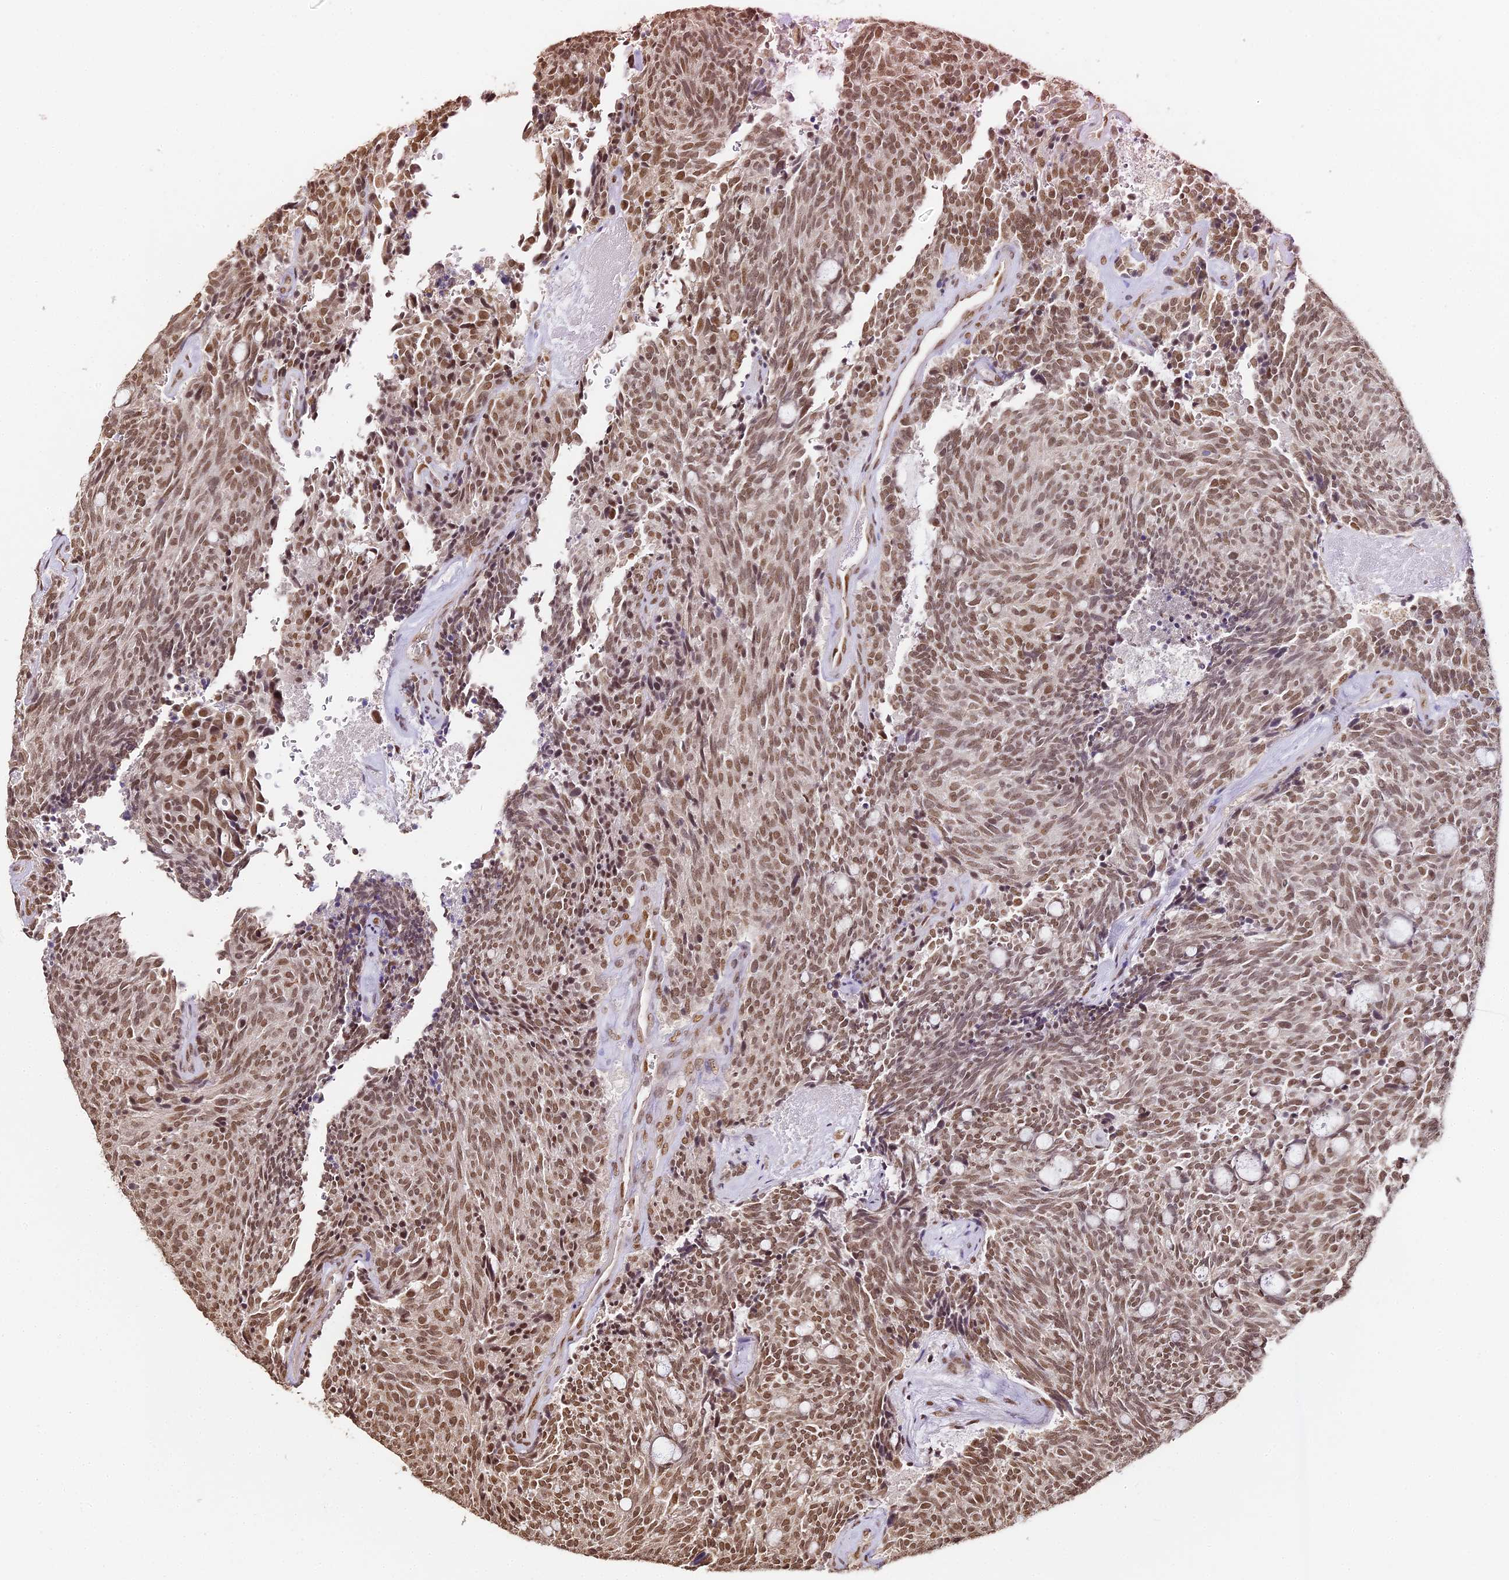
{"staining": {"intensity": "moderate", "quantity": ">75%", "location": "nuclear"}, "tissue": "carcinoid", "cell_type": "Tumor cells", "image_type": "cancer", "snomed": [{"axis": "morphology", "description": "Carcinoid, malignant, NOS"}, {"axis": "topography", "description": "Pancreas"}], "caption": "Protein staining displays moderate nuclear staining in approximately >75% of tumor cells in carcinoid.", "gene": "HNRNPA1", "patient": {"sex": "female", "age": 54}}